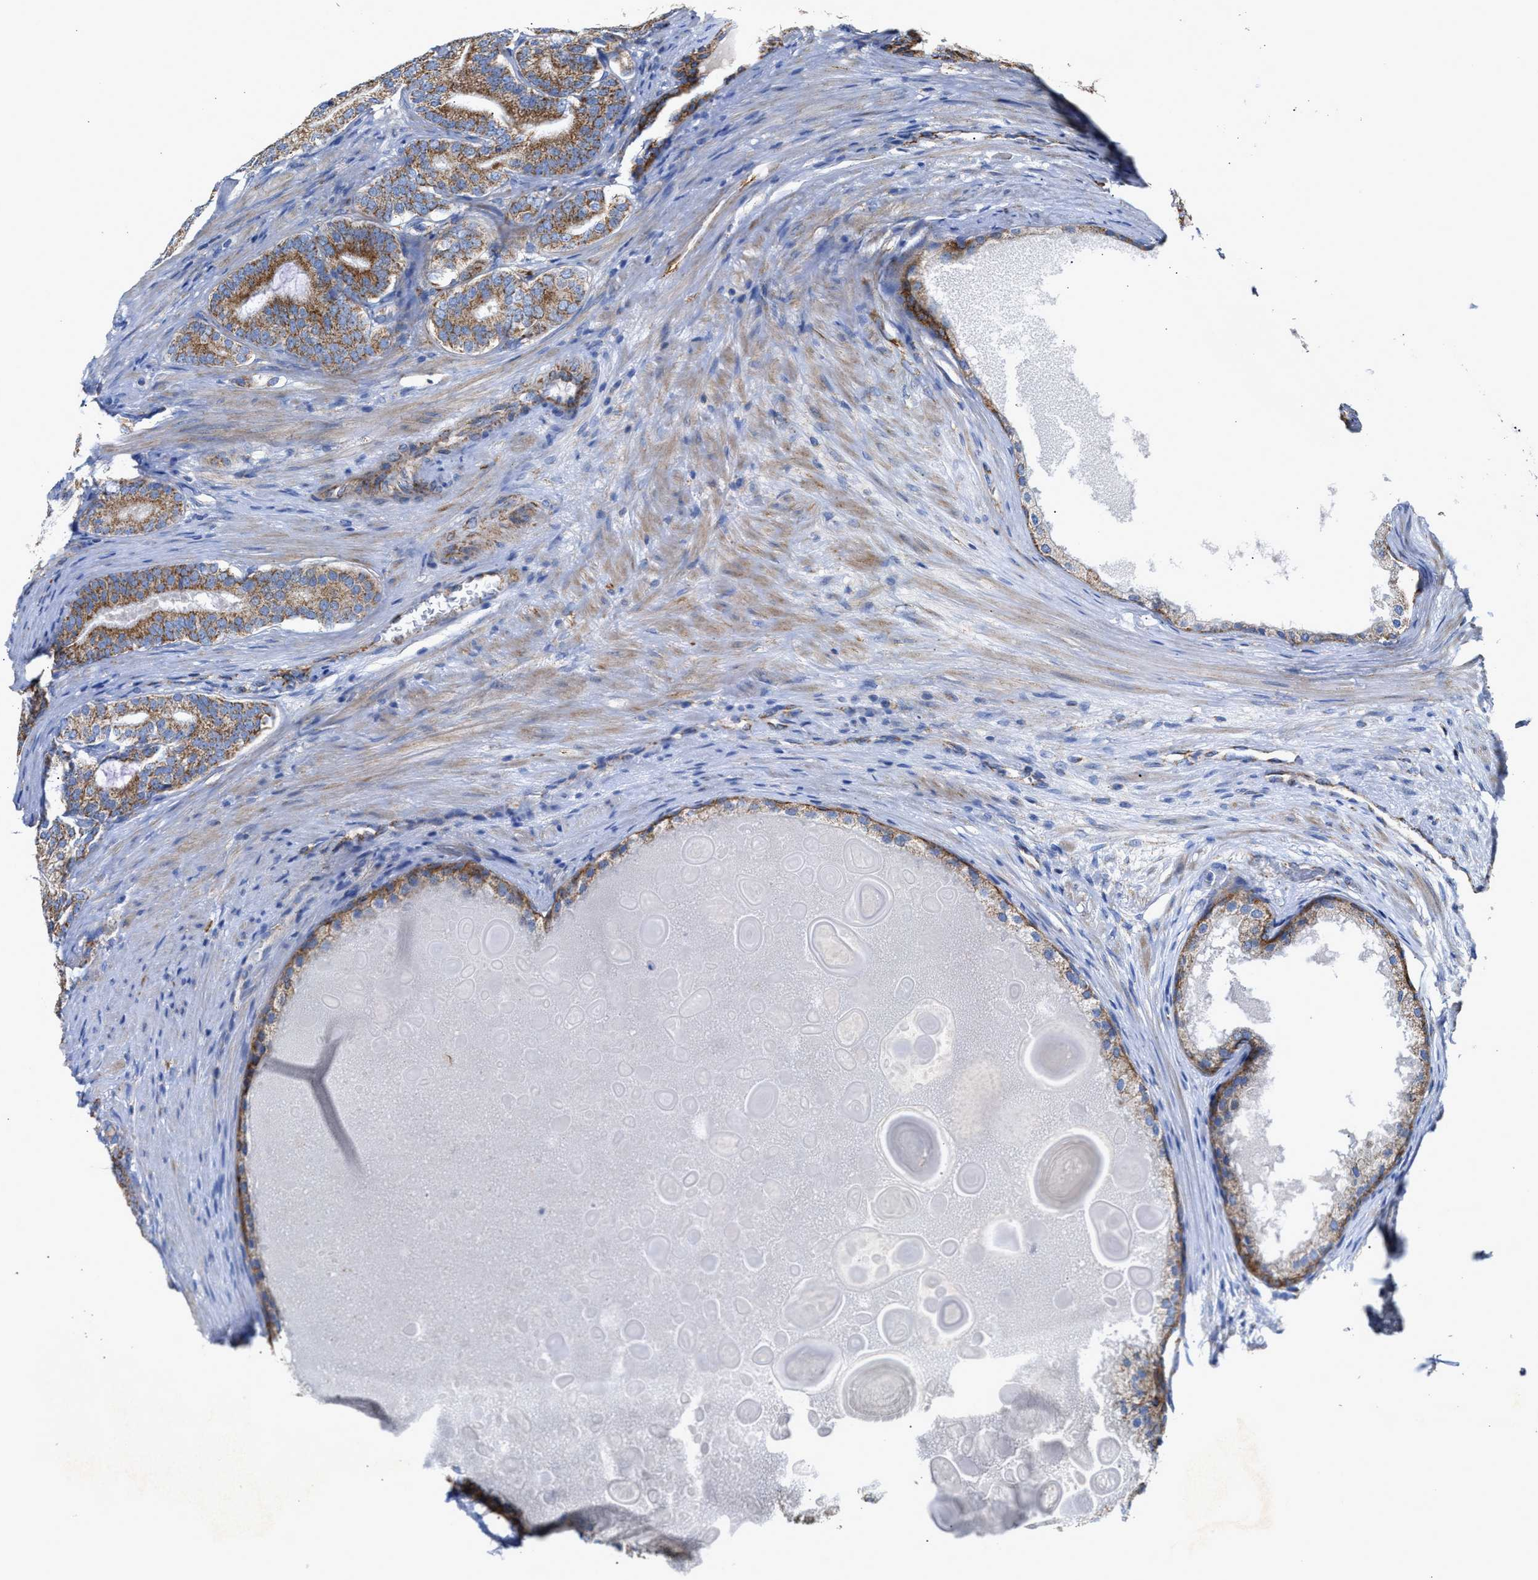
{"staining": {"intensity": "moderate", "quantity": ">75%", "location": "cytoplasmic/membranous"}, "tissue": "prostate cancer", "cell_type": "Tumor cells", "image_type": "cancer", "snomed": [{"axis": "morphology", "description": "Adenocarcinoma, High grade"}, {"axis": "topography", "description": "Prostate"}], "caption": "The photomicrograph exhibits a brown stain indicating the presence of a protein in the cytoplasmic/membranous of tumor cells in prostate high-grade adenocarcinoma. (DAB IHC with brightfield microscopy, high magnification).", "gene": "MECR", "patient": {"sex": "male", "age": 60}}